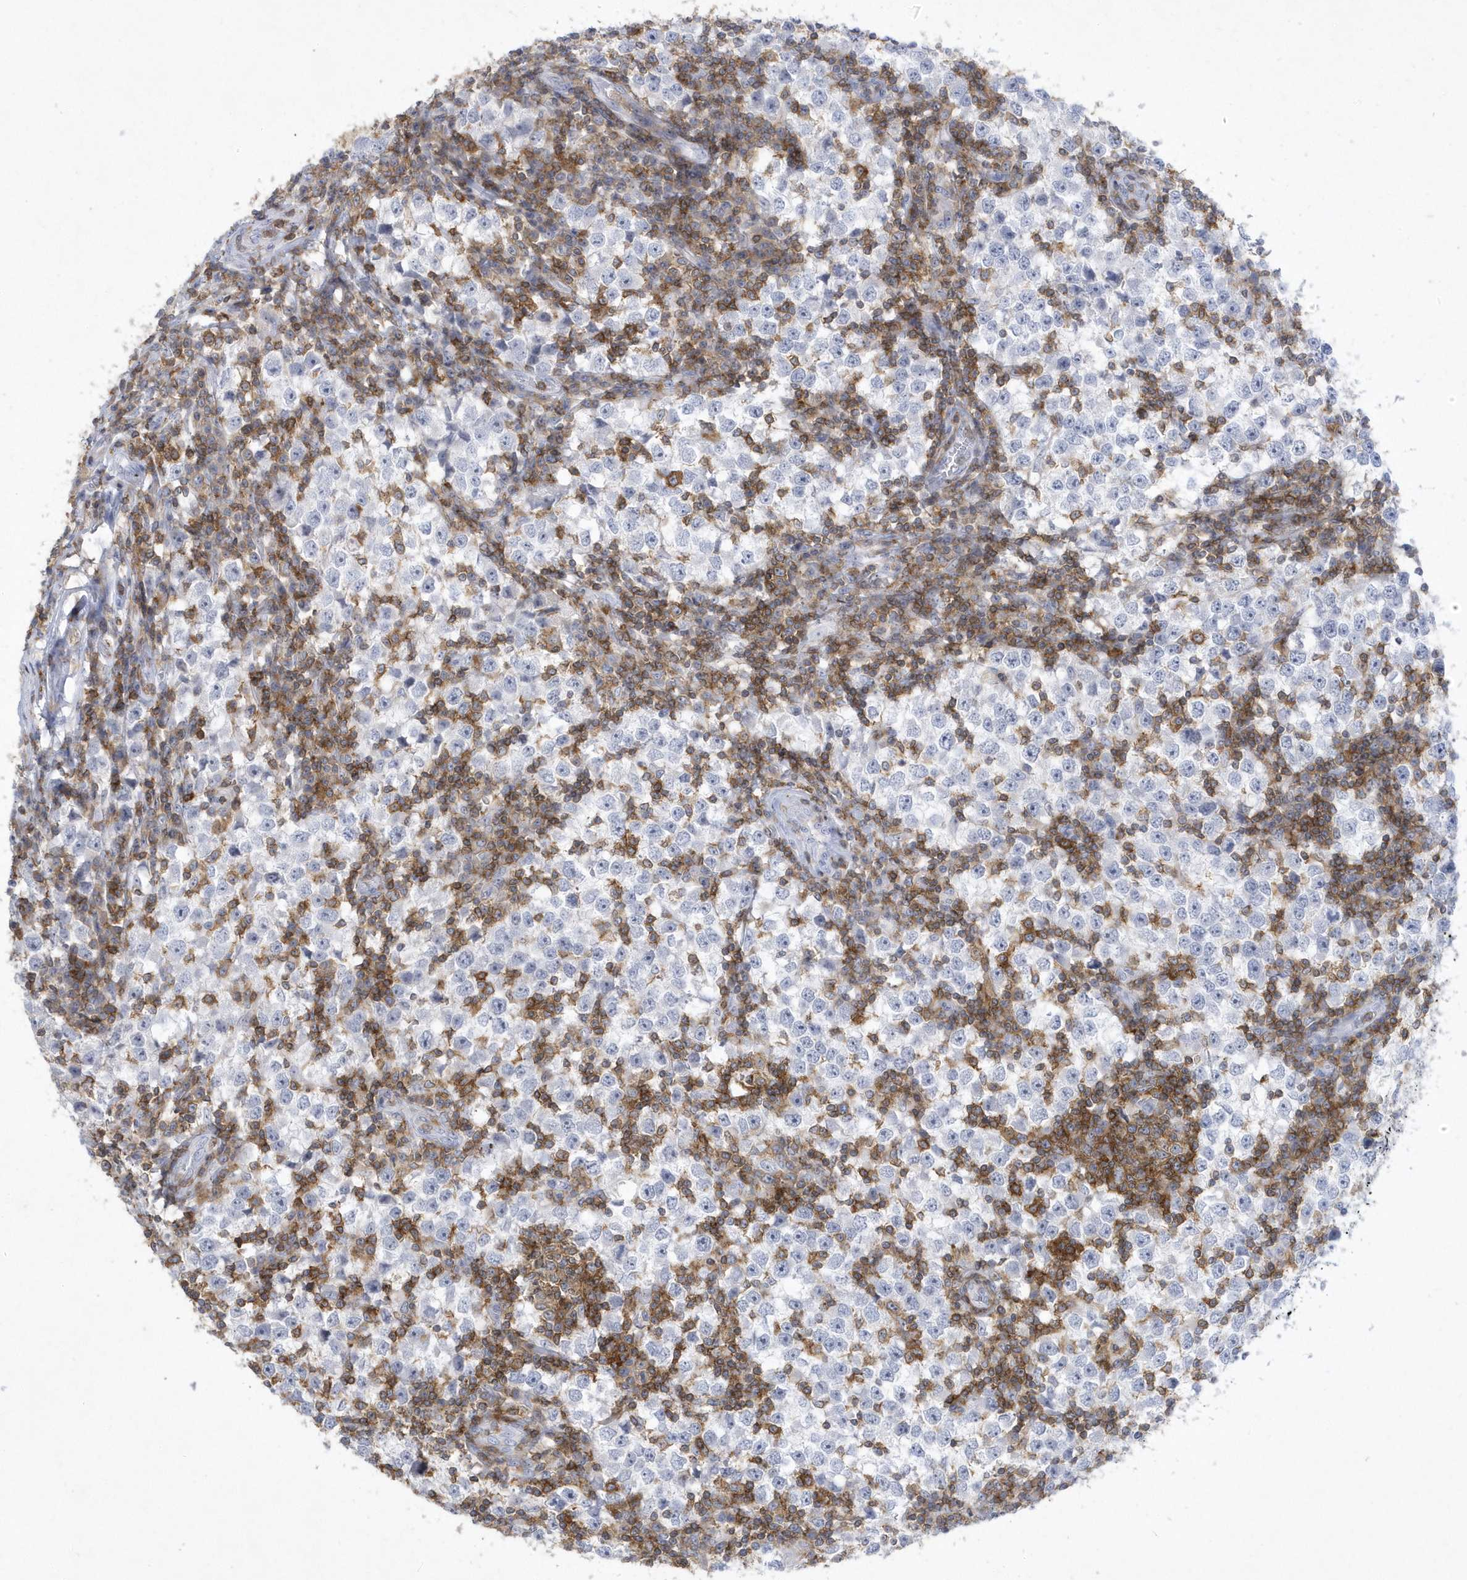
{"staining": {"intensity": "negative", "quantity": "none", "location": "none"}, "tissue": "testis cancer", "cell_type": "Tumor cells", "image_type": "cancer", "snomed": [{"axis": "morphology", "description": "Seminoma, NOS"}, {"axis": "topography", "description": "Testis"}], "caption": "Tumor cells show no significant protein expression in testis seminoma.", "gene": "PSD4", "patient": {"sex": "male", "age": 65}}